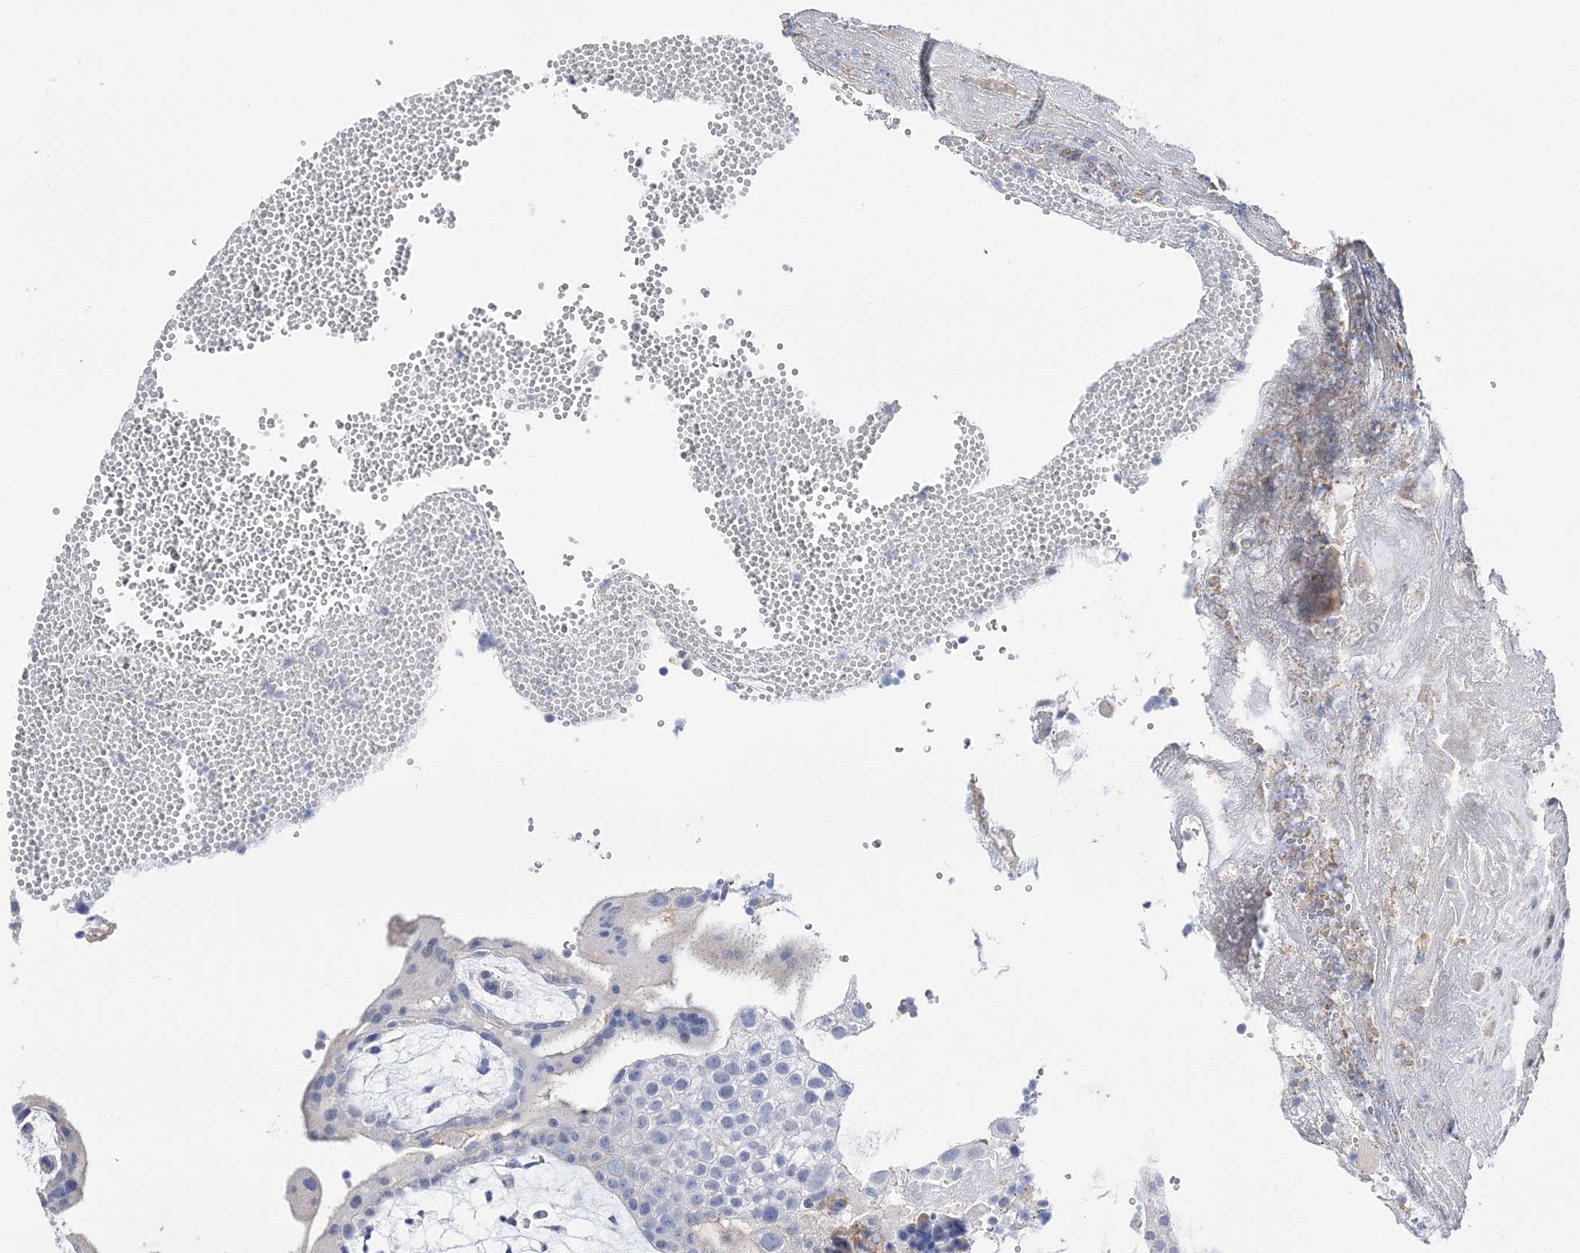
{"staining": {"intensity": "negative", "quantity": "none", "location": "none"}, "tissue": "placenta", "cell_type": "Decidual cells", "image_type": "normal", "snomed": [{"axis": "morphology", "description": "Normal tissue, NOS"}, {"axis": "topography", "description": "Placenta"}], "caption": "This is a image of immunohistochemistry staining of unremarkable placenta, which shows no positivity in decidual cells.", "gene": "ANO1", "patient": {"sex": "female", "age": 18}}